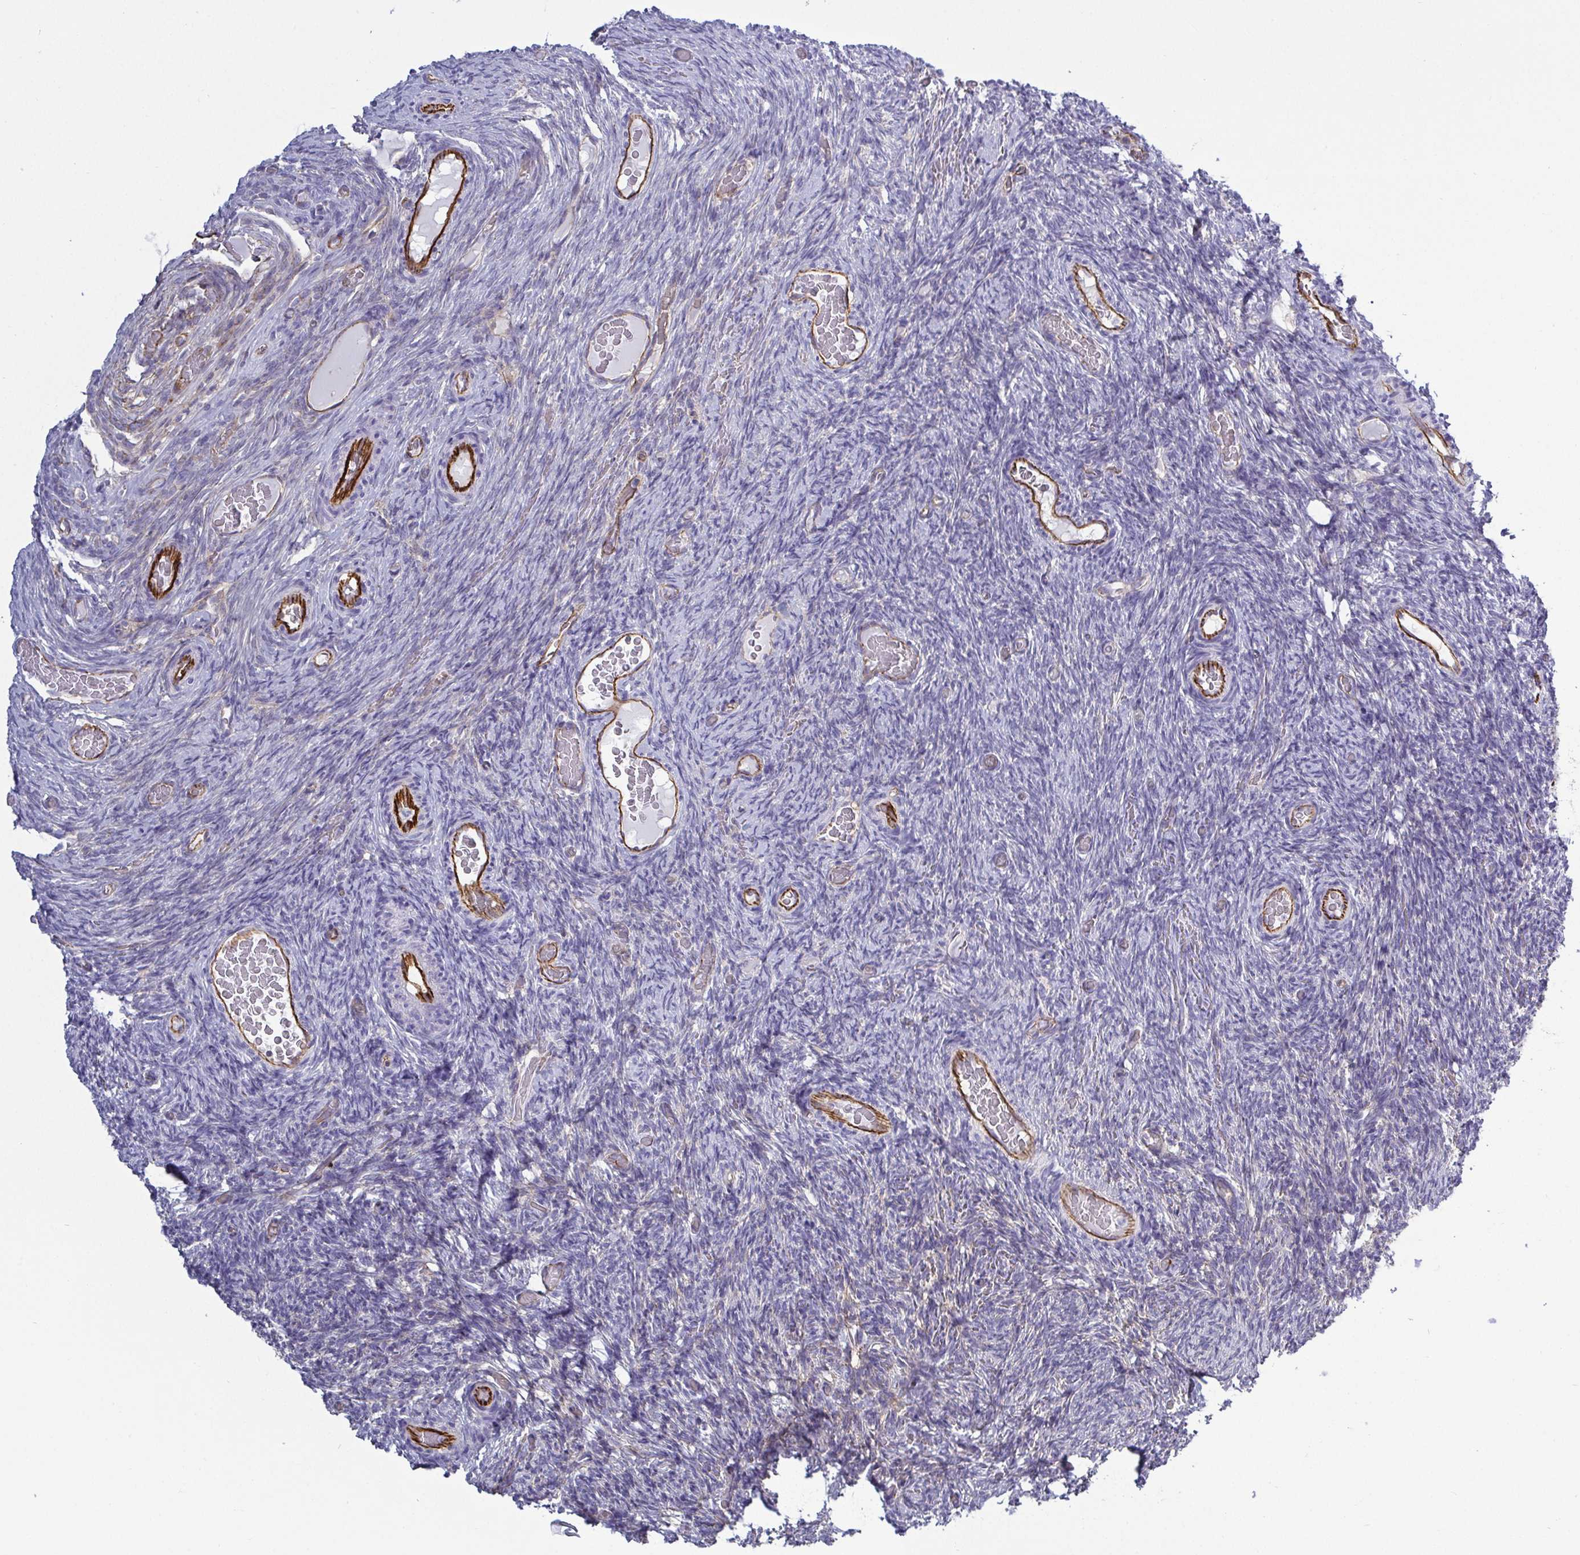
{"staining": {"intensity": "negative", "quantity": "none", "location": "none"}, "tissue": "ovary", "cell_type": "Ovarian stroma cells", "image_type": "normal", "snomed": [{"axis": "morphology", "description": "Normal tissue, NOS"}, {"axis": "topography", "description": "Ovary"}], "caption": "IHC image of normal ovary: human ovary stained with DAB displays no significant protein staining in ovarian stroma cells.", "gene": "LIMA1", "patient": {"sex": "female", "age": 34}}